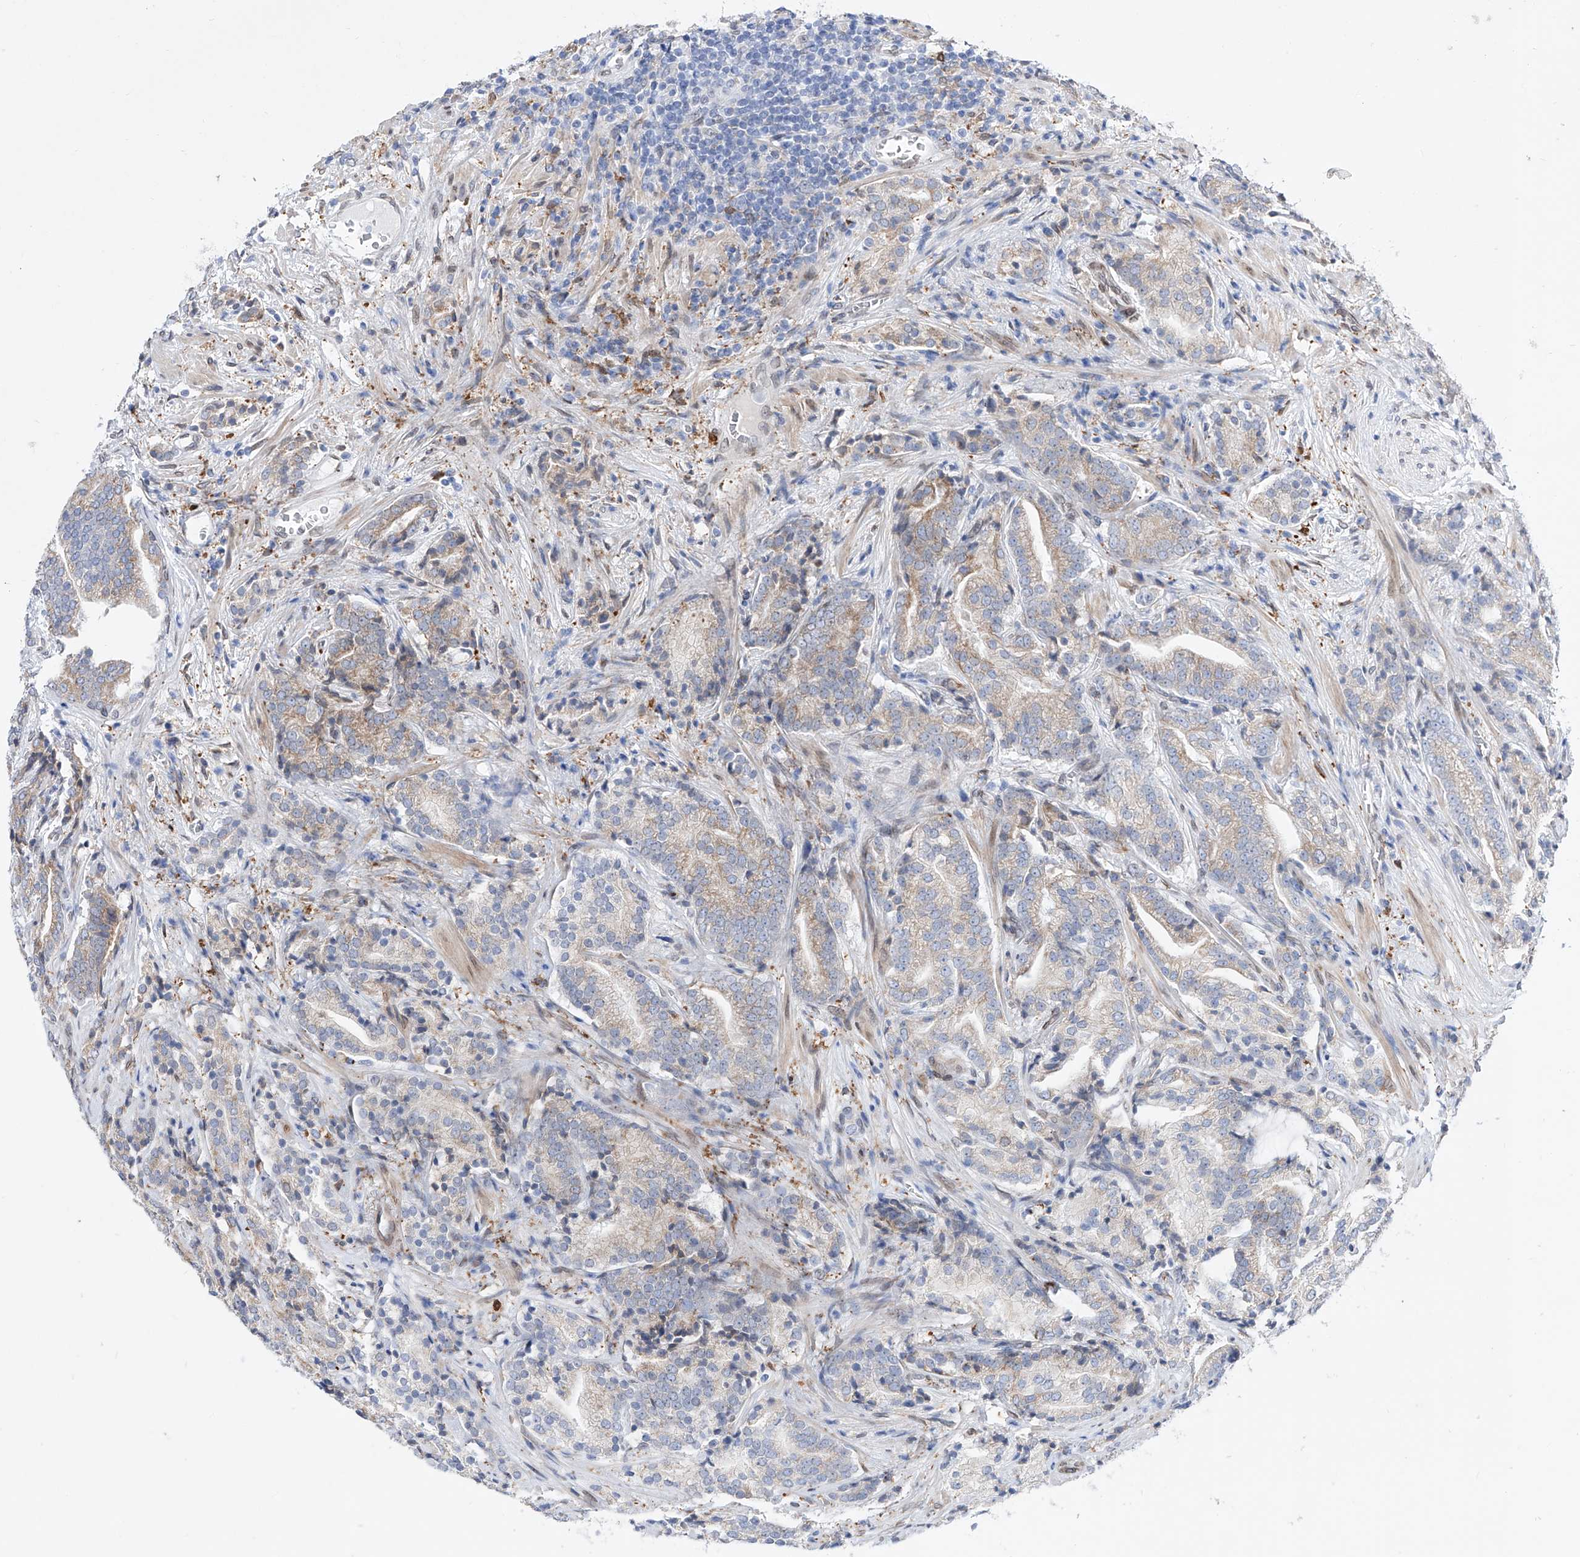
{"staining": {"intensity": "weak", "quantity": "25%-75%", "location": "cytoplasmic/membranous"}, "tissue": "prostate cancer", "cell_type": "Tumor cells", "image_type": "cancer", "snomed": [{"axis": "morphology", "description": "Adenocarcinoma, High grade"}, {"axis": "topography", "description": "Prostate"}], "caption": "Prostate cancer was stained to show a protein in brown. There is low levels of weak cytoplasmic/membranous positivity in approximately 25%-75% of tumor cells.", "gene": "LCLAT1", "patient": {"sex": "male", "age": 57}}